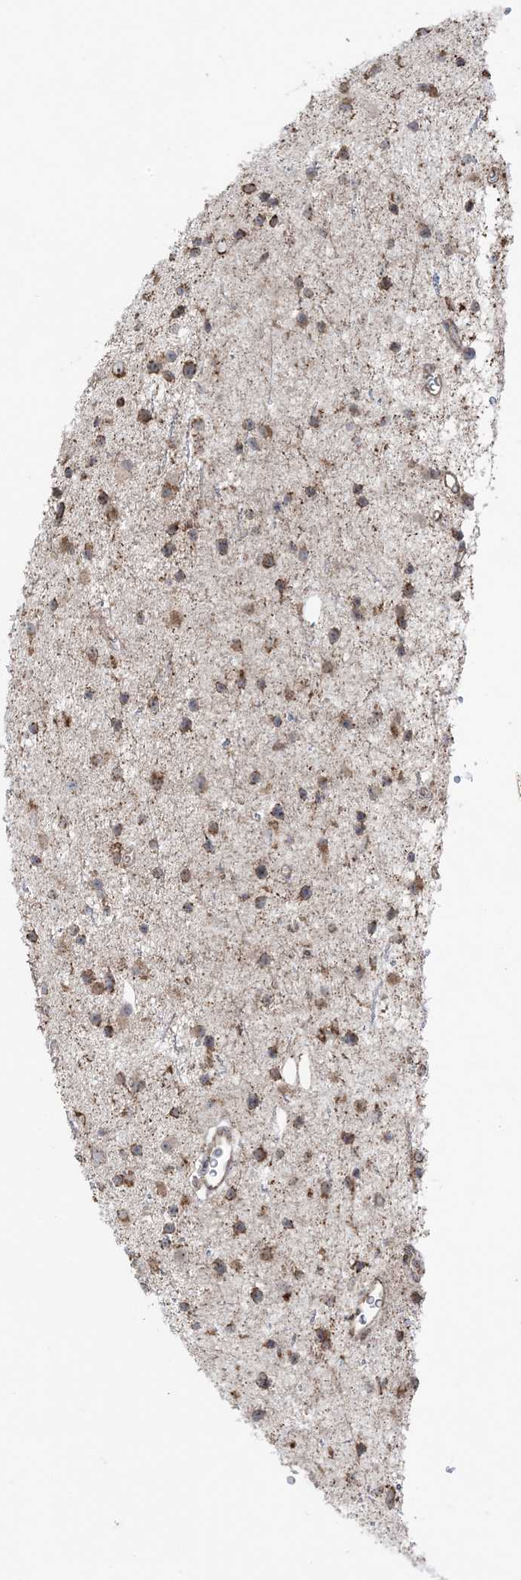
{"staining": {"intensity": "moderate", "quantity": ">75%", "location": "cytoplasmic/membranous"}, "tissue": "glioma", "cell_type": "Tumor cells", "image_type": "cancer", "snomed": [{"axis": "morphology", "description": "Glioma, malignant, Low grade"}, {"axis": "topography", "description": "Cerebral cortex"}], "caption": "Protein expression analysis of human glioma reveals moderate cytoplasmic/membranous expression in approximately >75% of tumor cells.", "gene": "MAPKBP1", "patient": {"sex": "female", "age": 39}}